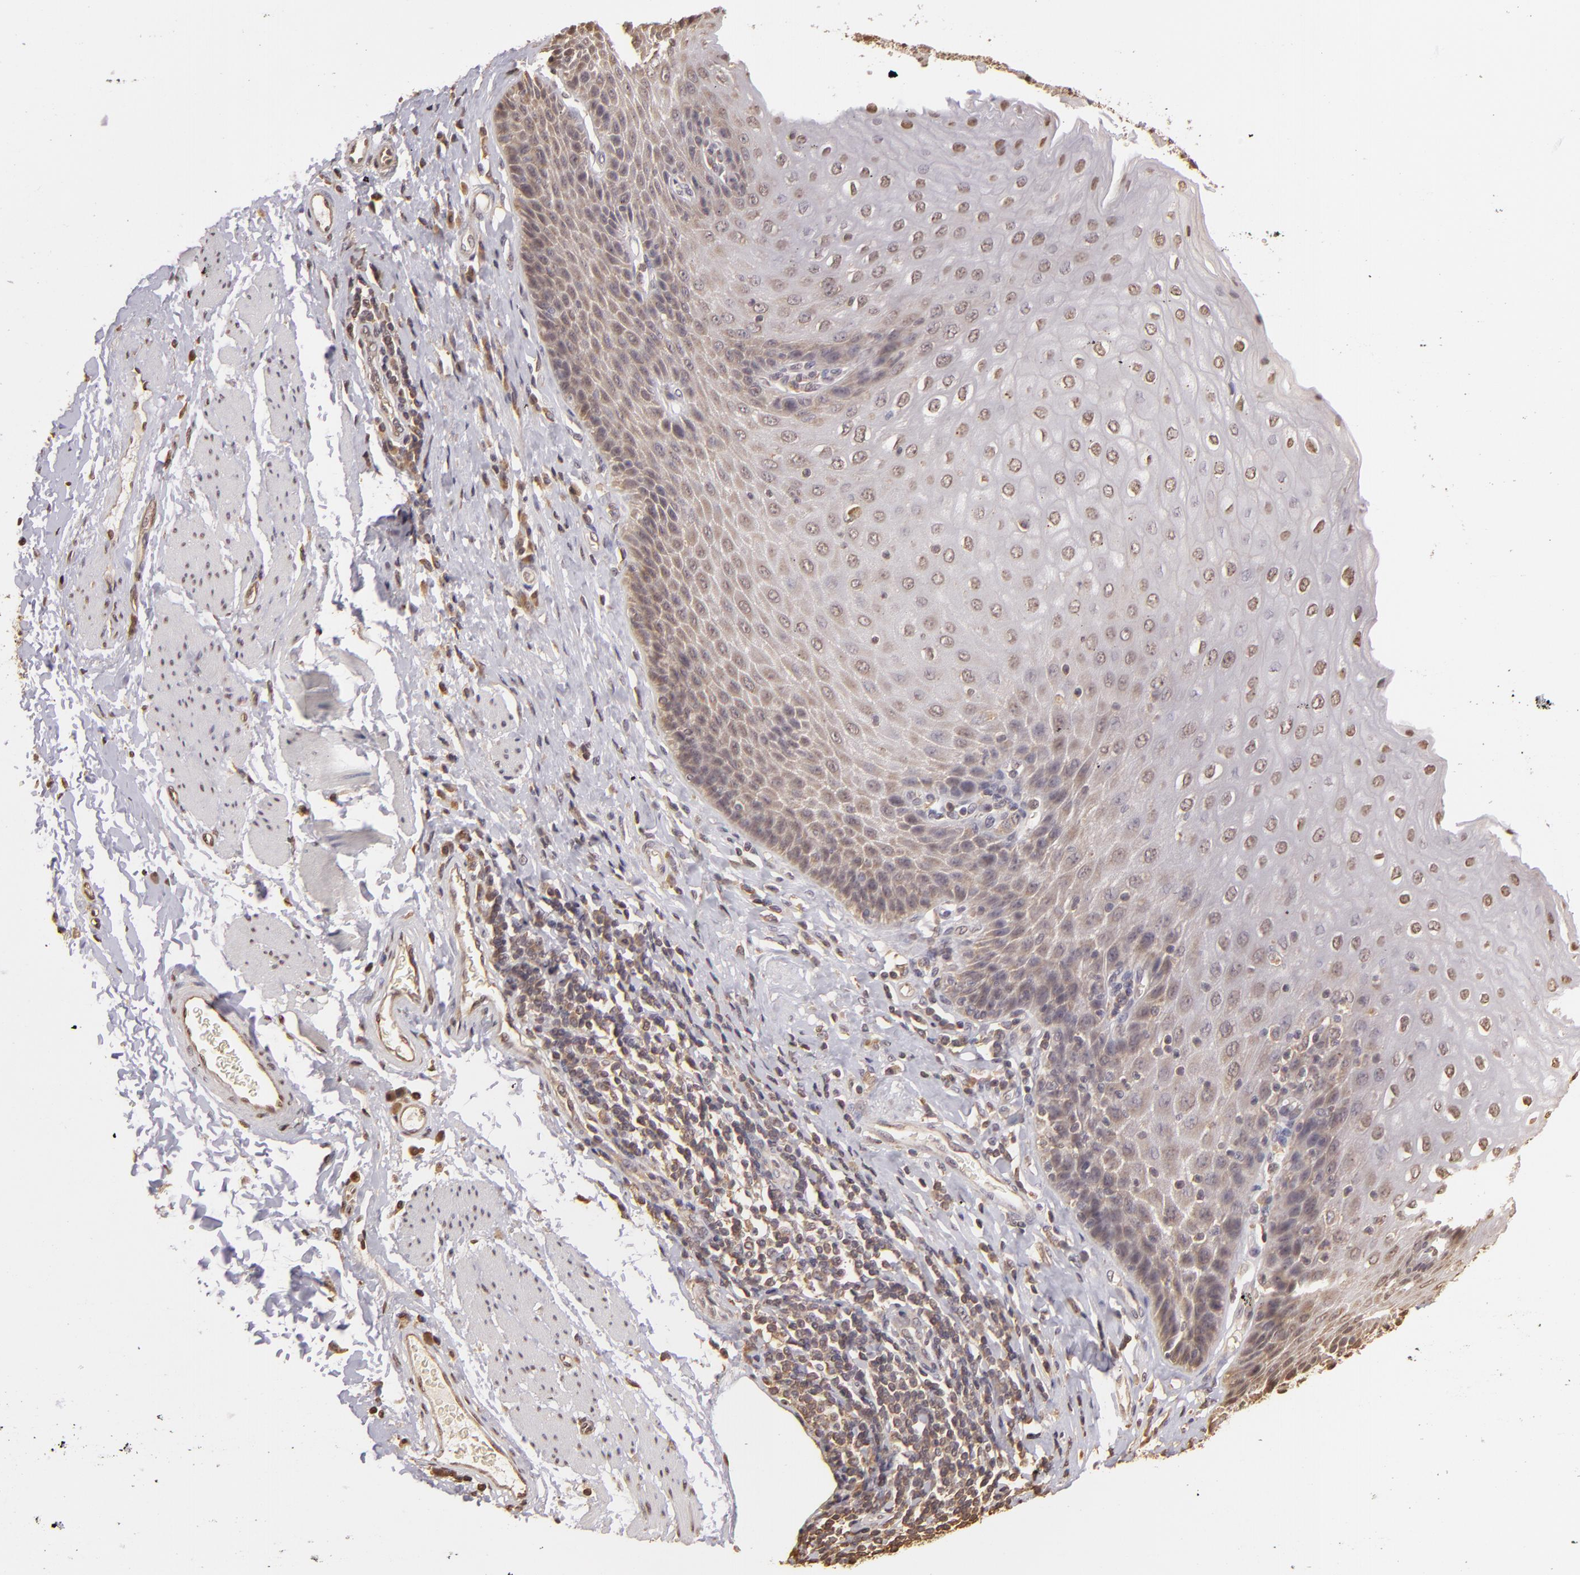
{"staining": {"intensity": "weak", "quantity": "<25%", "location": "nuclear"}, "tissue": "esophagus", "cell_type": "Squamous epithelial cells", "image_type": "normal", "snomed": [{"axis": "morphology", "description": "Normal tissue, NOS"}, {"axis": "topography", "description": "Esophagus"}], "caption": "Immunohistochemical staining of unremarkable esophagus reveals no significant staining in squamous epithelial cells. Brightfield microscopy of immunohistochemistry (IHC) stained with DAB (brown) and hematoxylin (blue), captured at high magnification.", "gene": "ARPC2", "patient": {"sex": "female", "age": 61}}